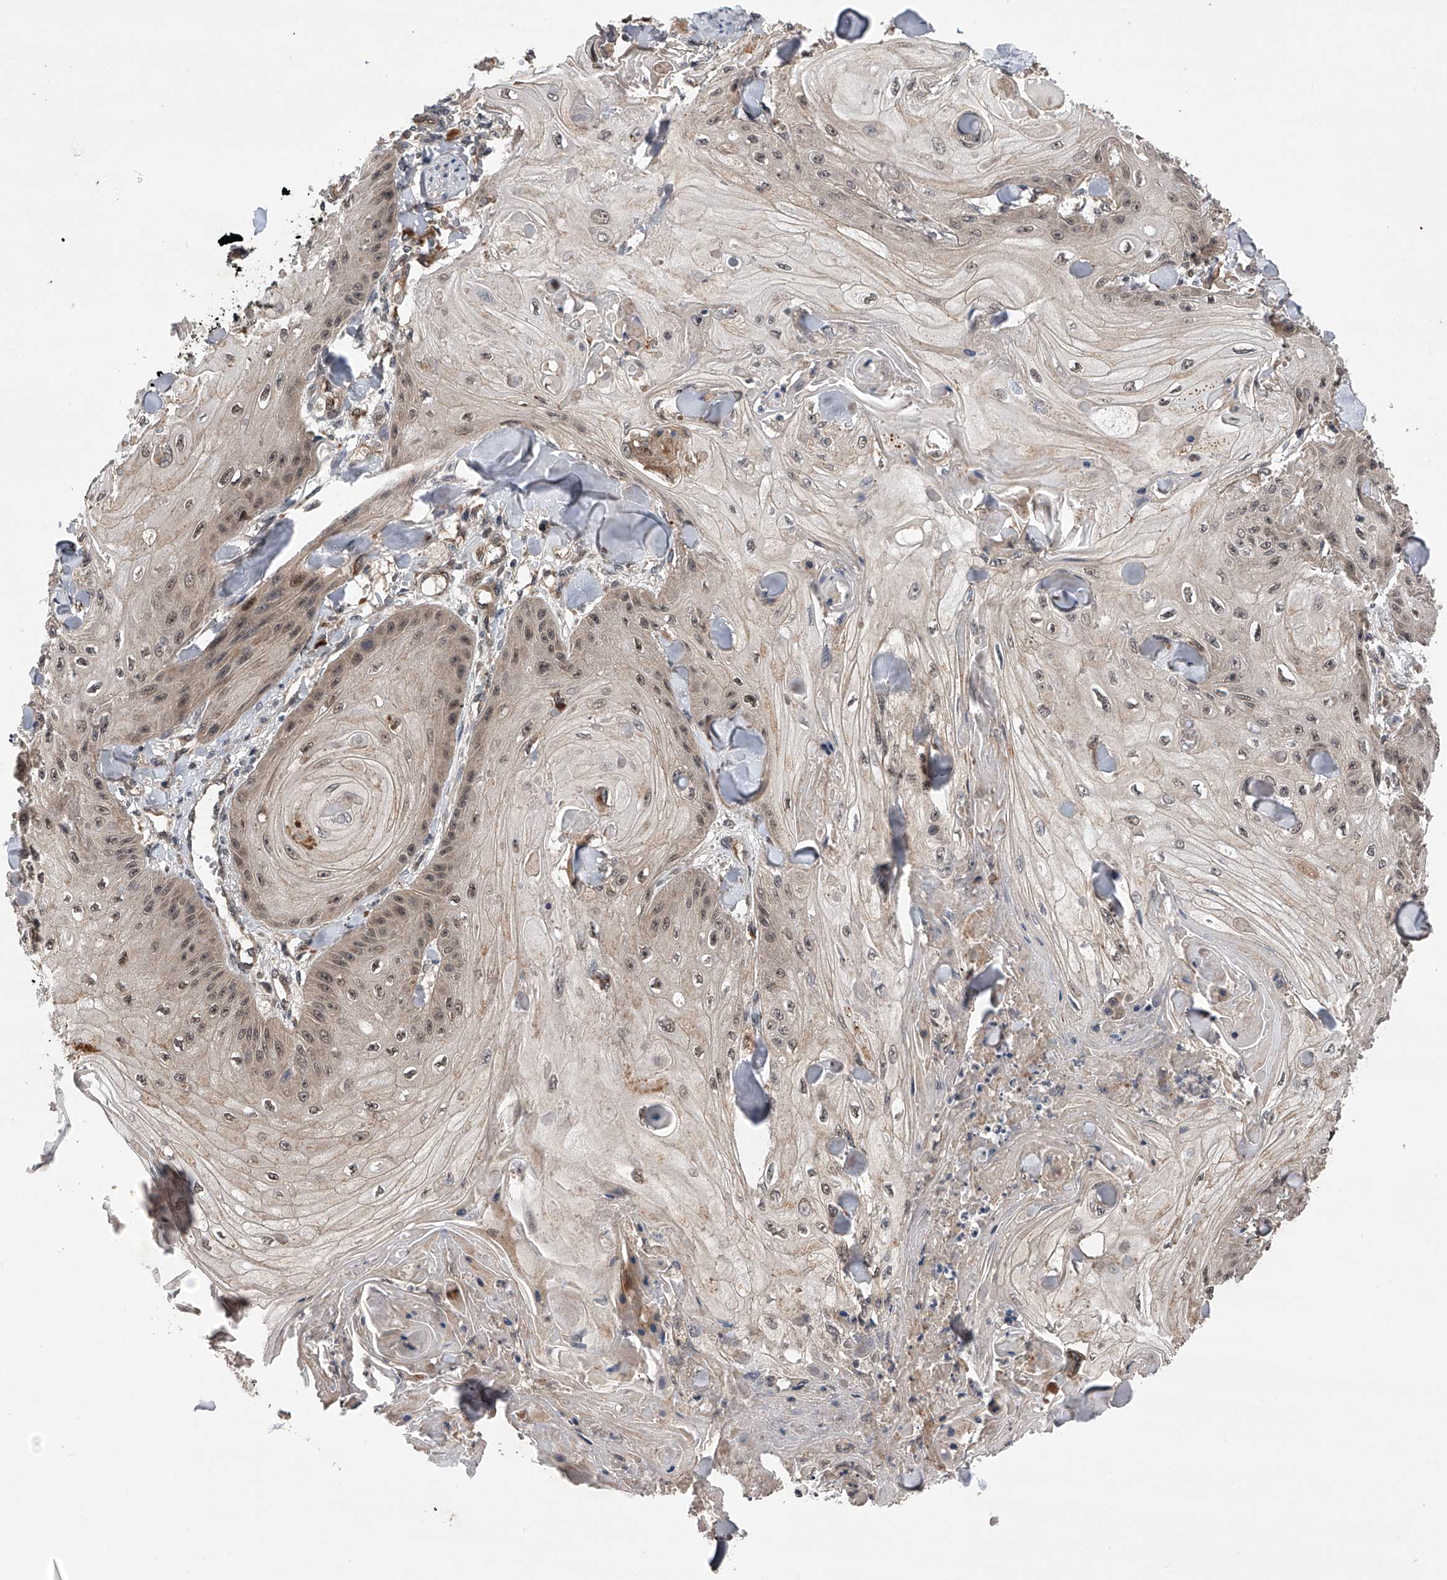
{"staining": {"intensity": "moderate", "quantity": ">75%", "location": "nuclear"}, "tissue": "skin cancer", "cell_type": "Tumor cells", "image_type": "cancer", "snomed": [{"axis": "morphology", "description": "Squamous cell carcinoma, NOS"}, {"axis": "topography", "description": "Skin"}], "caption": "Human skin cancer stained with a brown dye shows moderate nuclear positive positivity in approximately >75% of tumor cells.", "gene": "MAP3K11", "patient": {"sex": "male", "age": 74}}